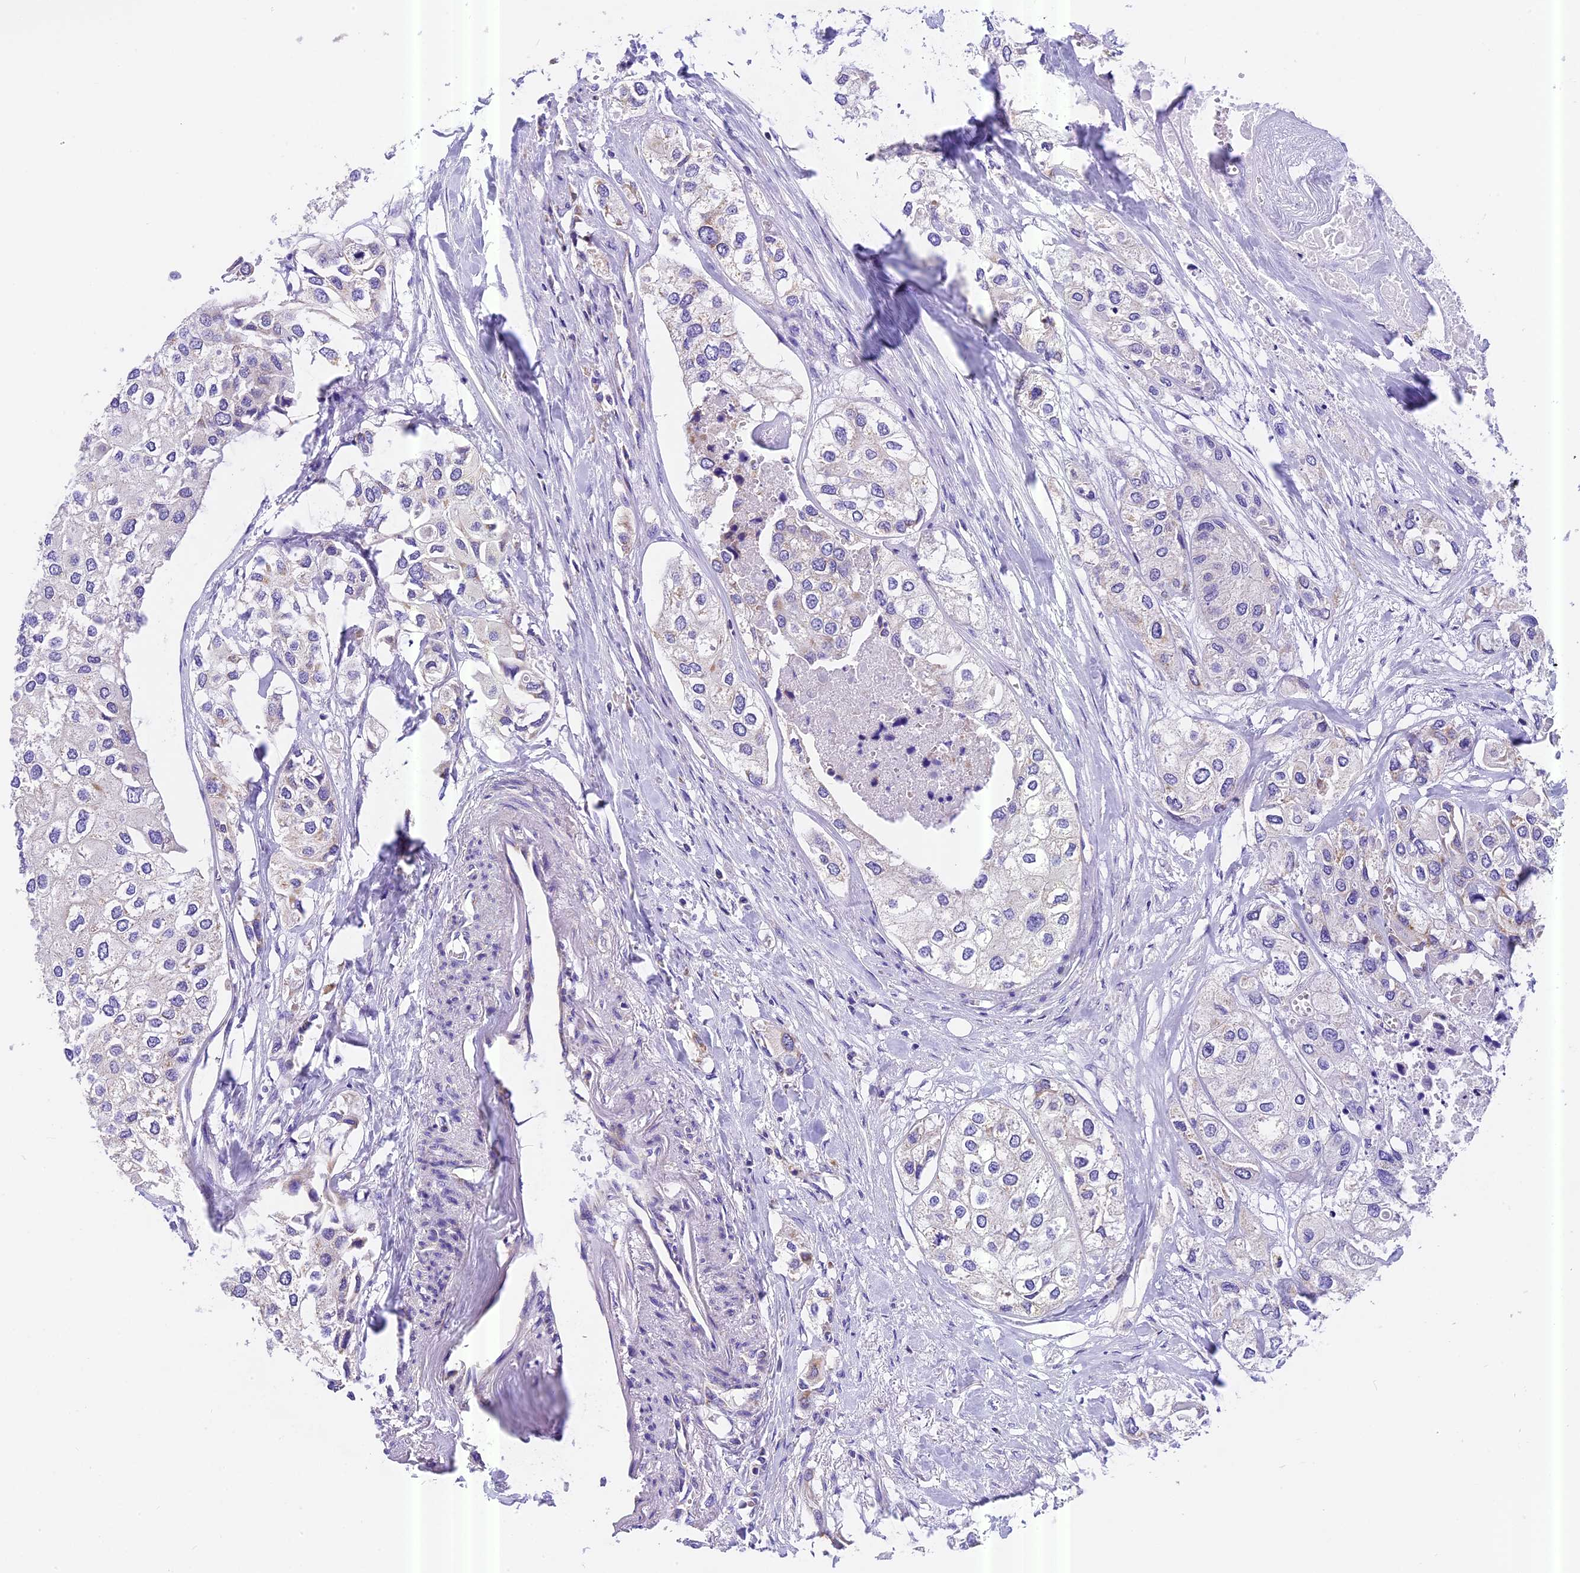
{"staining": {"intensity": "negative", "quantity": "none", "location": "none"}, "tissue": "urothelial cancer", "cell_type": "Tumor cells", "image_type": "cancer", "snomed": [{"axis": "morphology", "description": "Urothelial carcinoma, High grade"}, {"axis": "topography", "description": "Urinary bladder"}], "caption": "Protein analysis of urothelial cancer shows no significant staining in tumor cells.", "gene": "MGME1", "patient": {"sex": "male", "age": 64}}